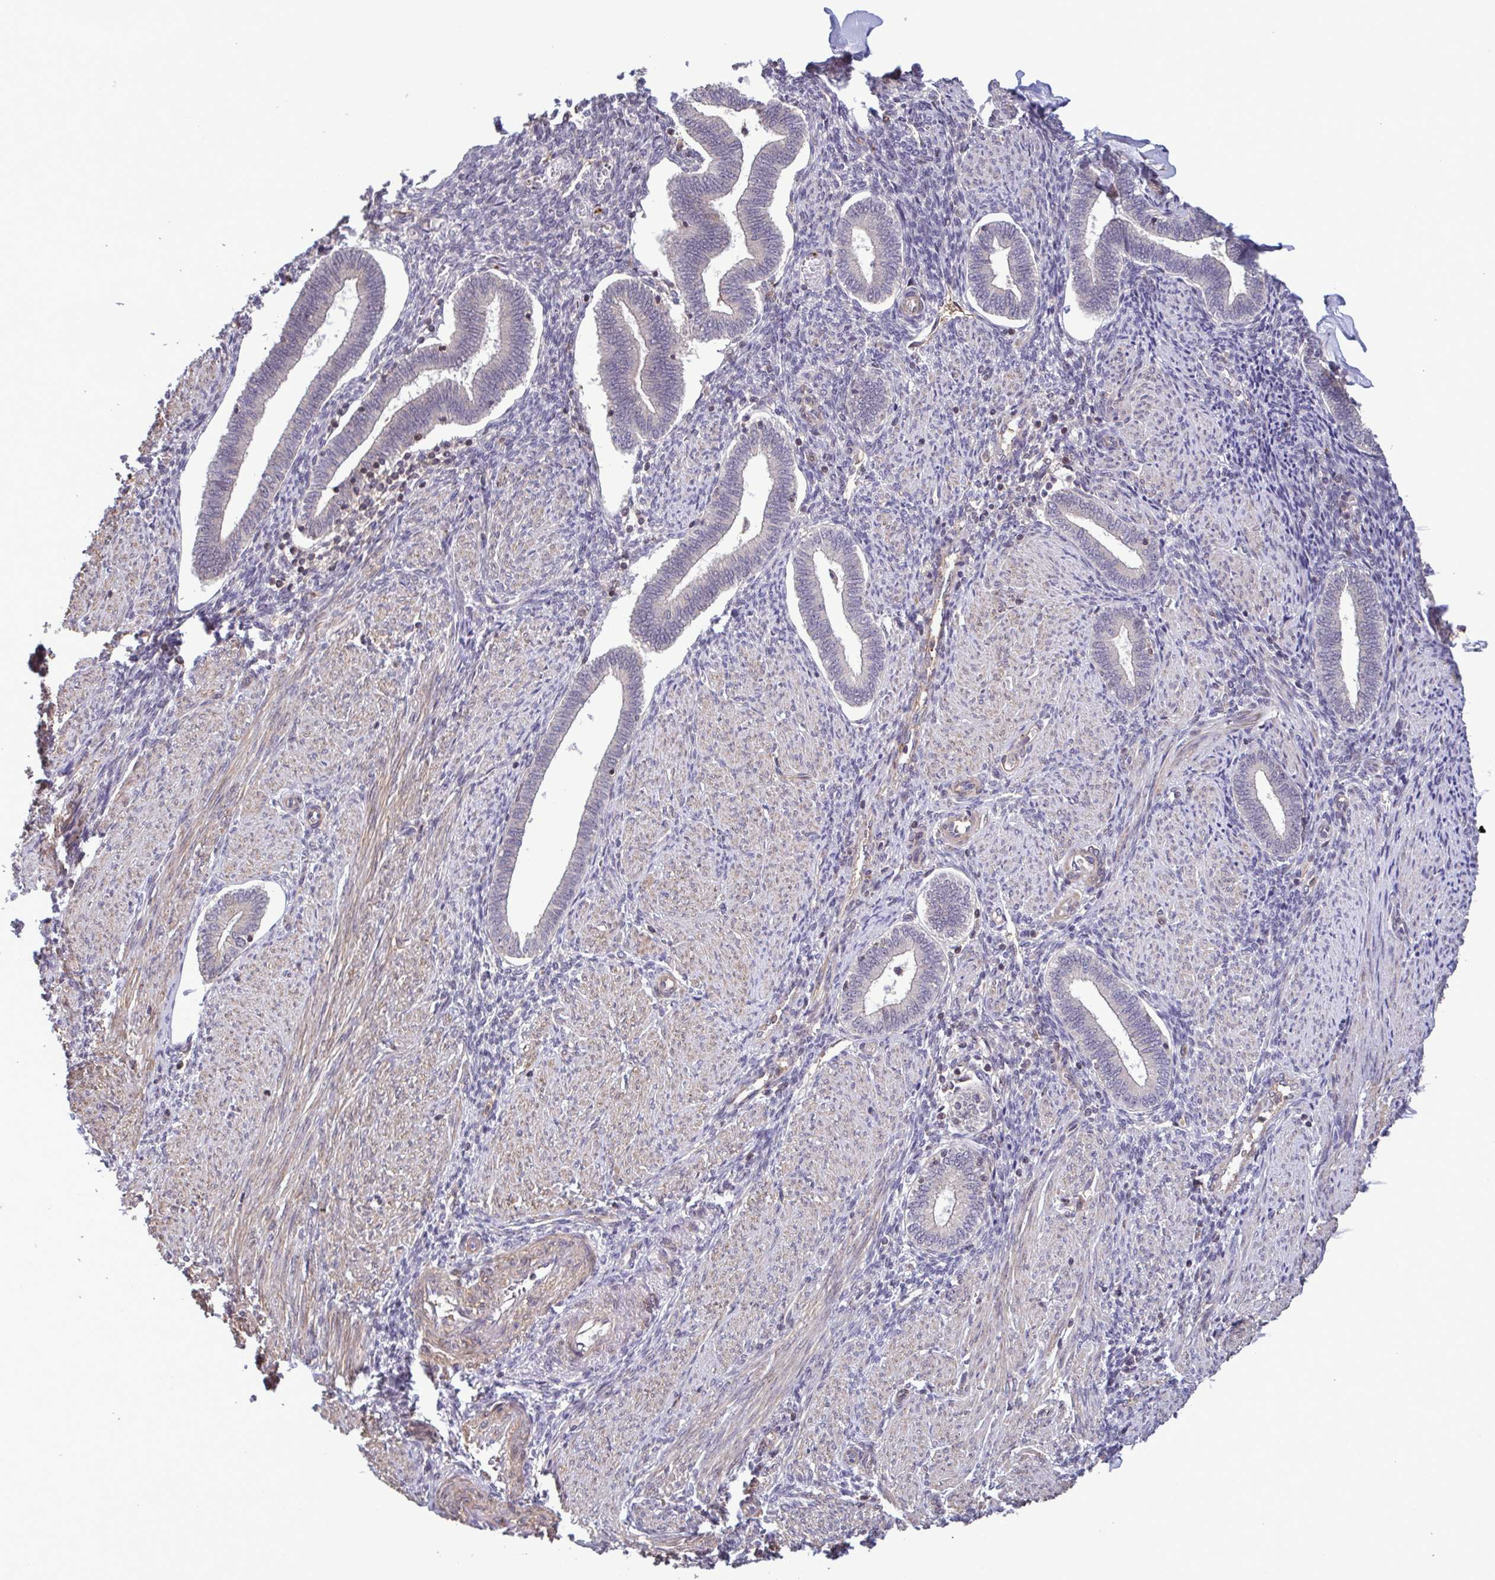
{"staining": {"intensity": "weak", "quantity": "25%-75%", "location": "cytoplasmic/membranous"}, "tissue": "endometrium", "cell_type": "Cells in endometrial stroma", "image_type": "normal", "snomed": [{"axis": "morphology", "description": "Normal tissue, NOS"}, {"axis": "topography", "description": "Endometrium"}], "caption": "Human endometrium stained for a protein (brown) reveals weak cytoplasmic/membranous positive positivity in about 25%-75% of cells in endometrial stroma.", "gene": "ZNF200", "patient": {"sex": "female", "age": 42}}